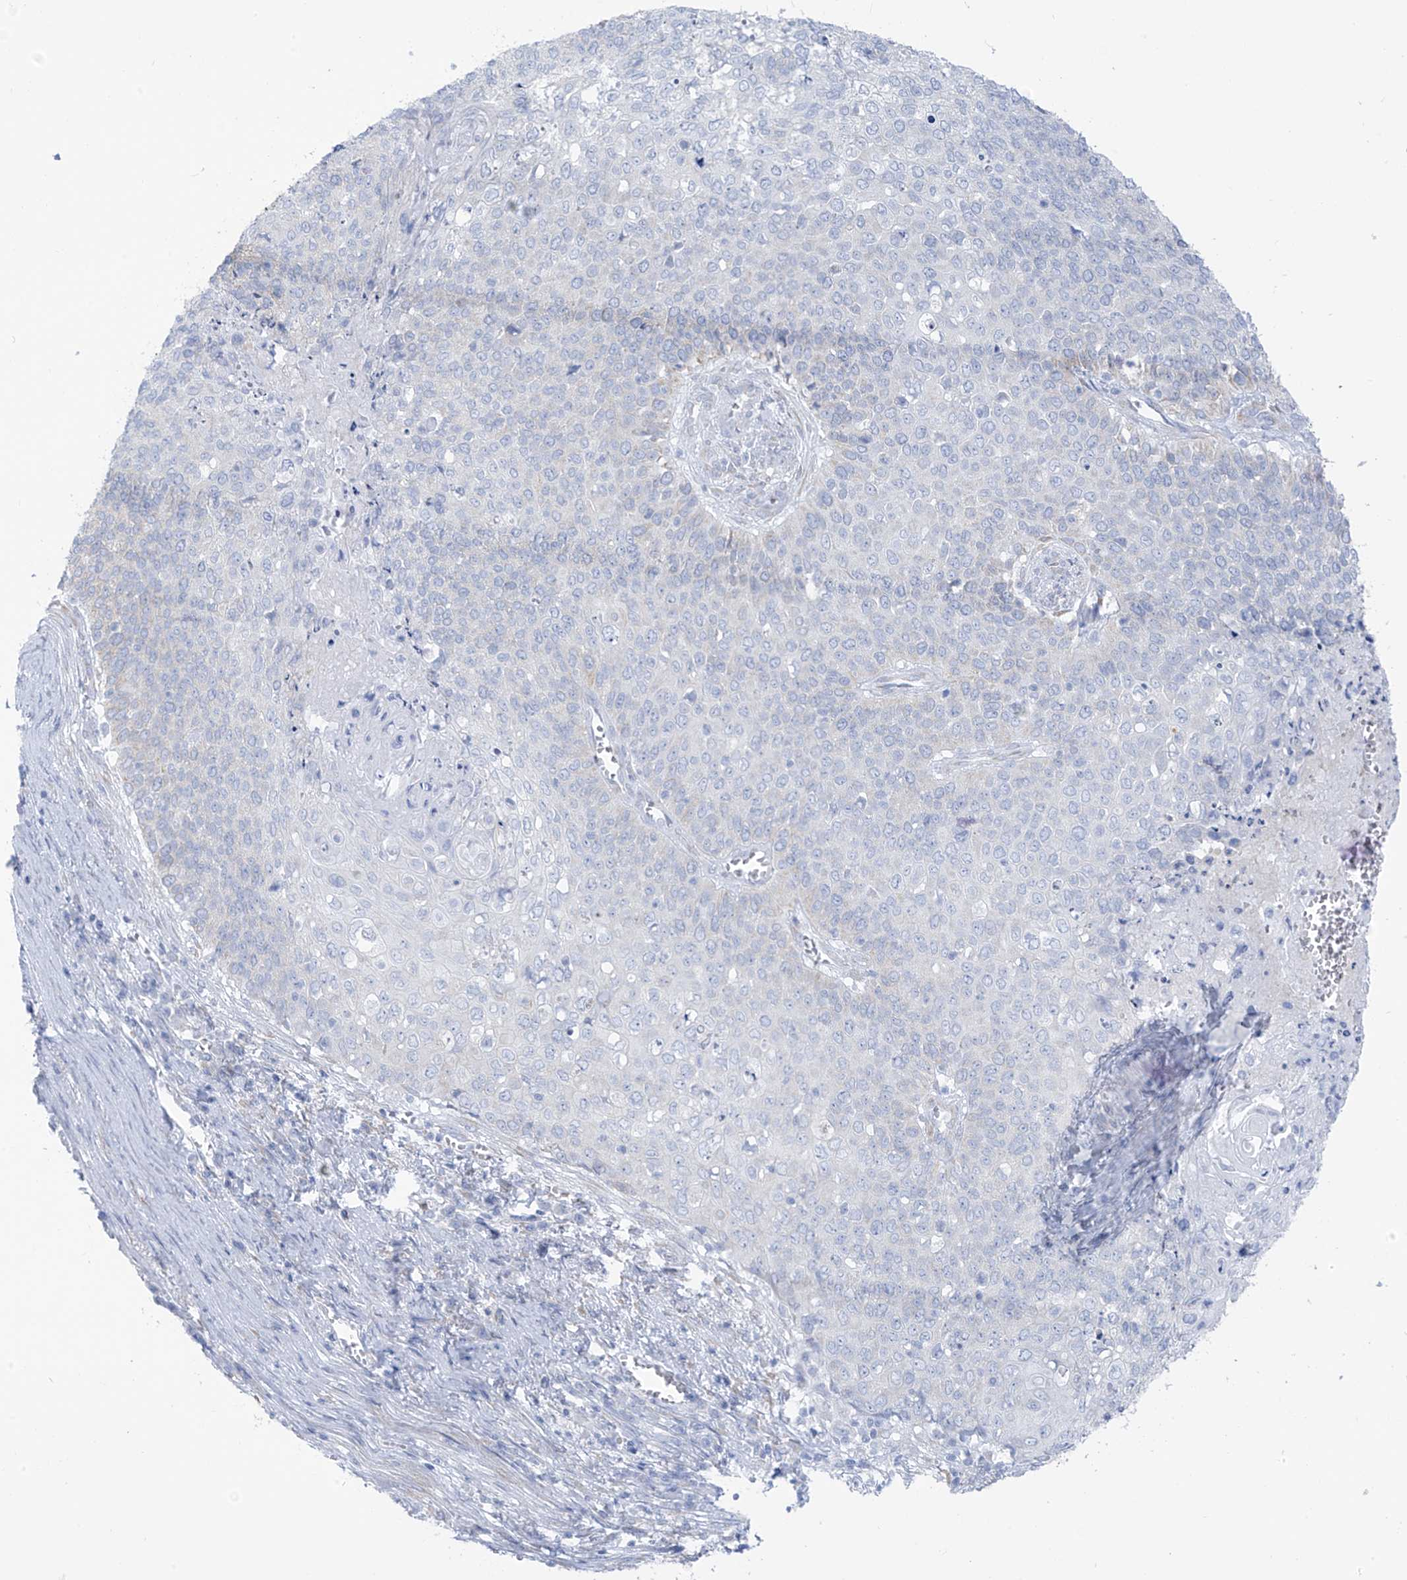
{"staining": {"intensity": "negative", "quantity": "none", "location": "none"}, "tissue": "cervical cancer", "cell_type": "Tumor cells", "image_type": "cancer", "snomed": [{"axis": "morphology", "description": "Squamous cell carcinoma, NOS"}, {"axis": "topography", "description": "Cervix"}], "caption": "A photomicrograph of human cervical cancer is negative for staining in tumor cells.", "gene": "RCN2", "patient": {"sex": "female", "age": 39}}